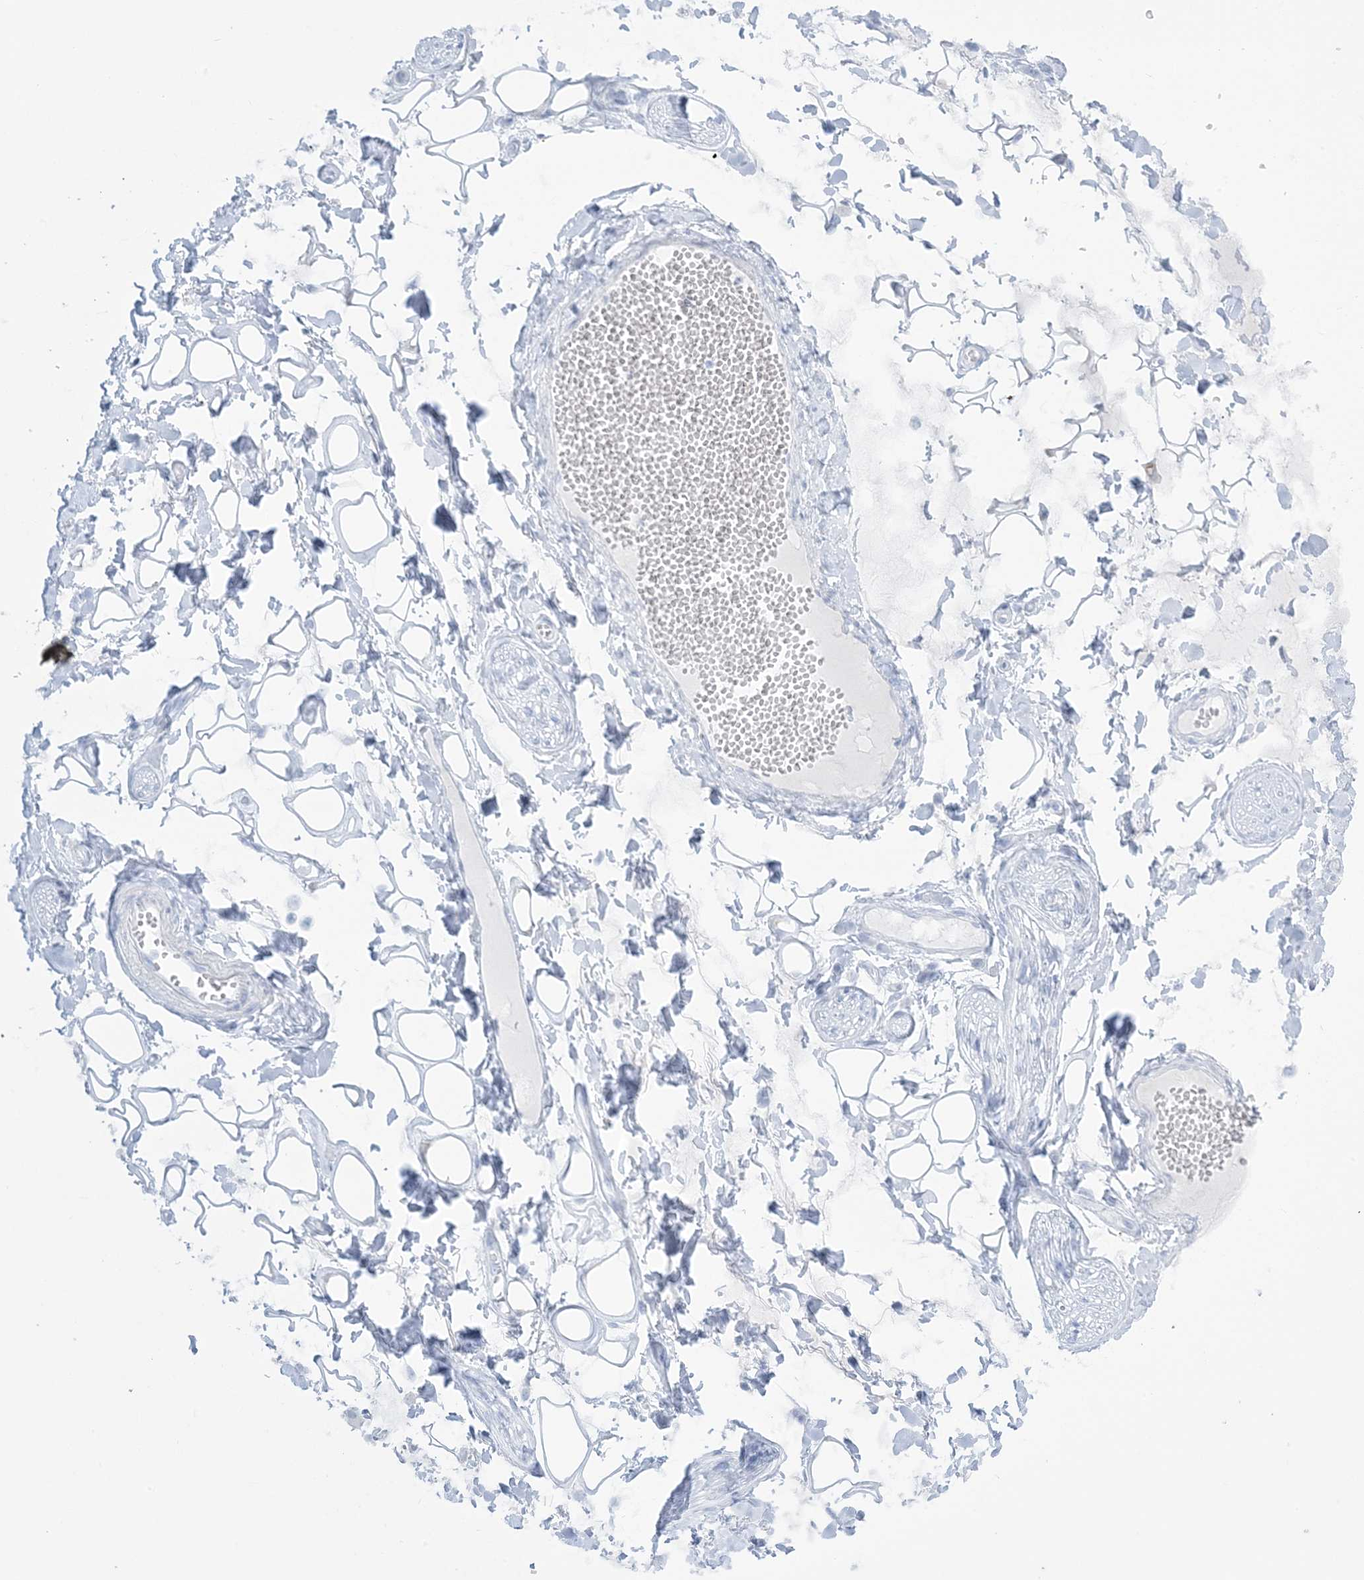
{"staining": {"intensity": "negative", "quantity": "none", "location": "none"}, "tissue": "adipose tissue", "cell_type": "Adipocytes", "image_type": "normal", "snomed": [{"axis": "morphology", "description": "Normal tissue, NOS"}, {"axis": "morphology", "description": "Inflammation, NOS"}, {"axis": "topography", "description": "Salivary gland"}, {"axis": "topography", "description": "Peripheral nerve tissue"}], "caption": "DAB immunohistochemical staining of normal human adipose tissue exhibits no significant positivity in adipocytes.", "gene": "AGXT", "patient": {"sex": "female", "age": 75}}